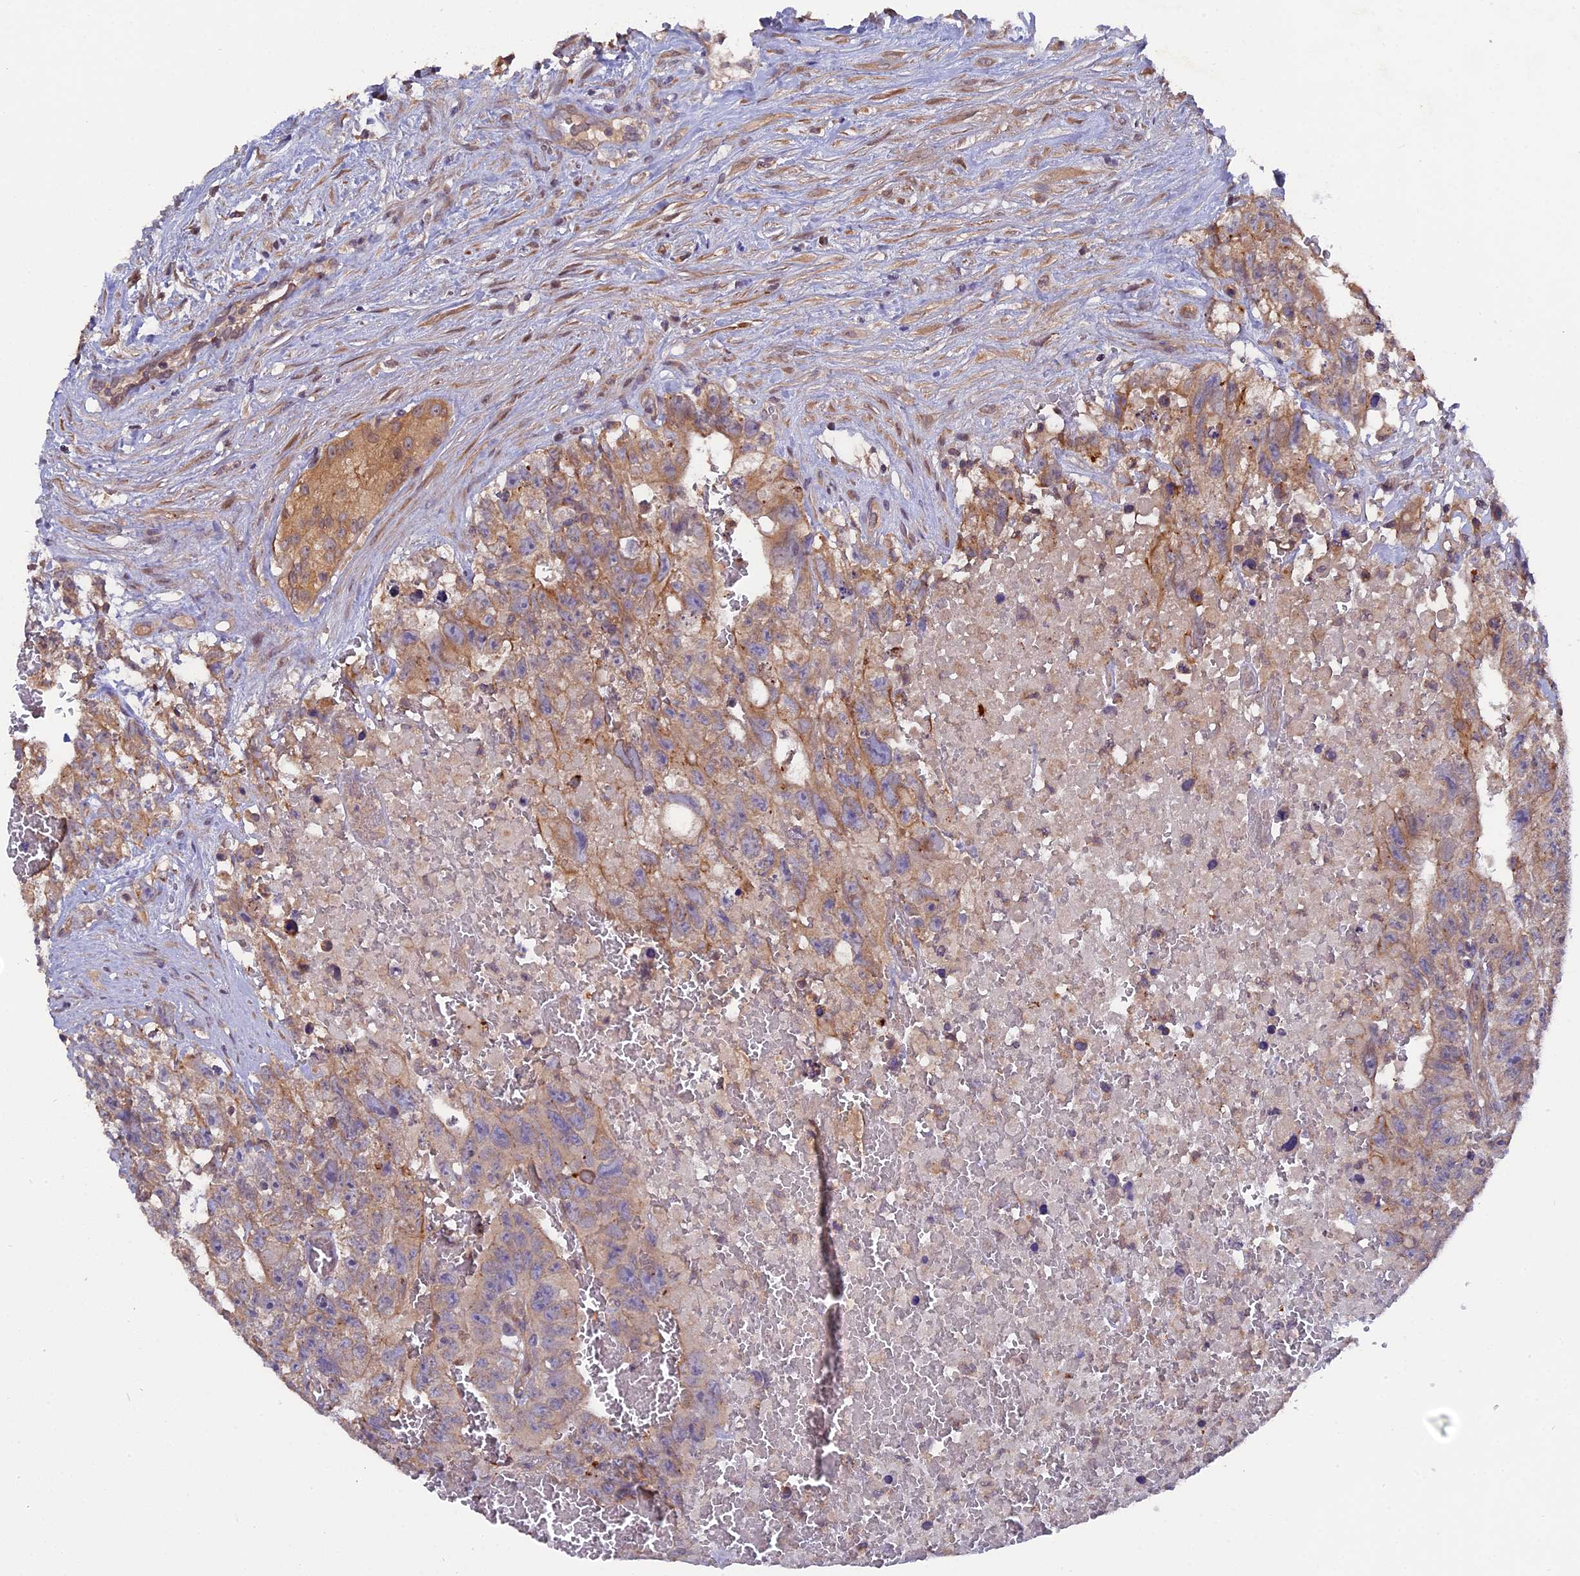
{"staining": {"intensity": "moderate", "quantity": "25%-75%", "location": "cytoplasmic/membranous"}, "tissue": "testis cancer", "cell_type": "Tumor cells", "image_type": "cancer", "snomed": [{"axis": "morphology", "description": "Carcinoma, Embryonal, NOS"}, {"axis": "topography", "description": "Testis"}], "caption": "Moderate cytoplasmic/membranous positivity for a protein is present in about 25%-75% of tumor cells of testis embryonal carcinoma using immunohistochemistry.", "gene": "ZCCHC2", "patient": {"sex": "male", "age": 26}}